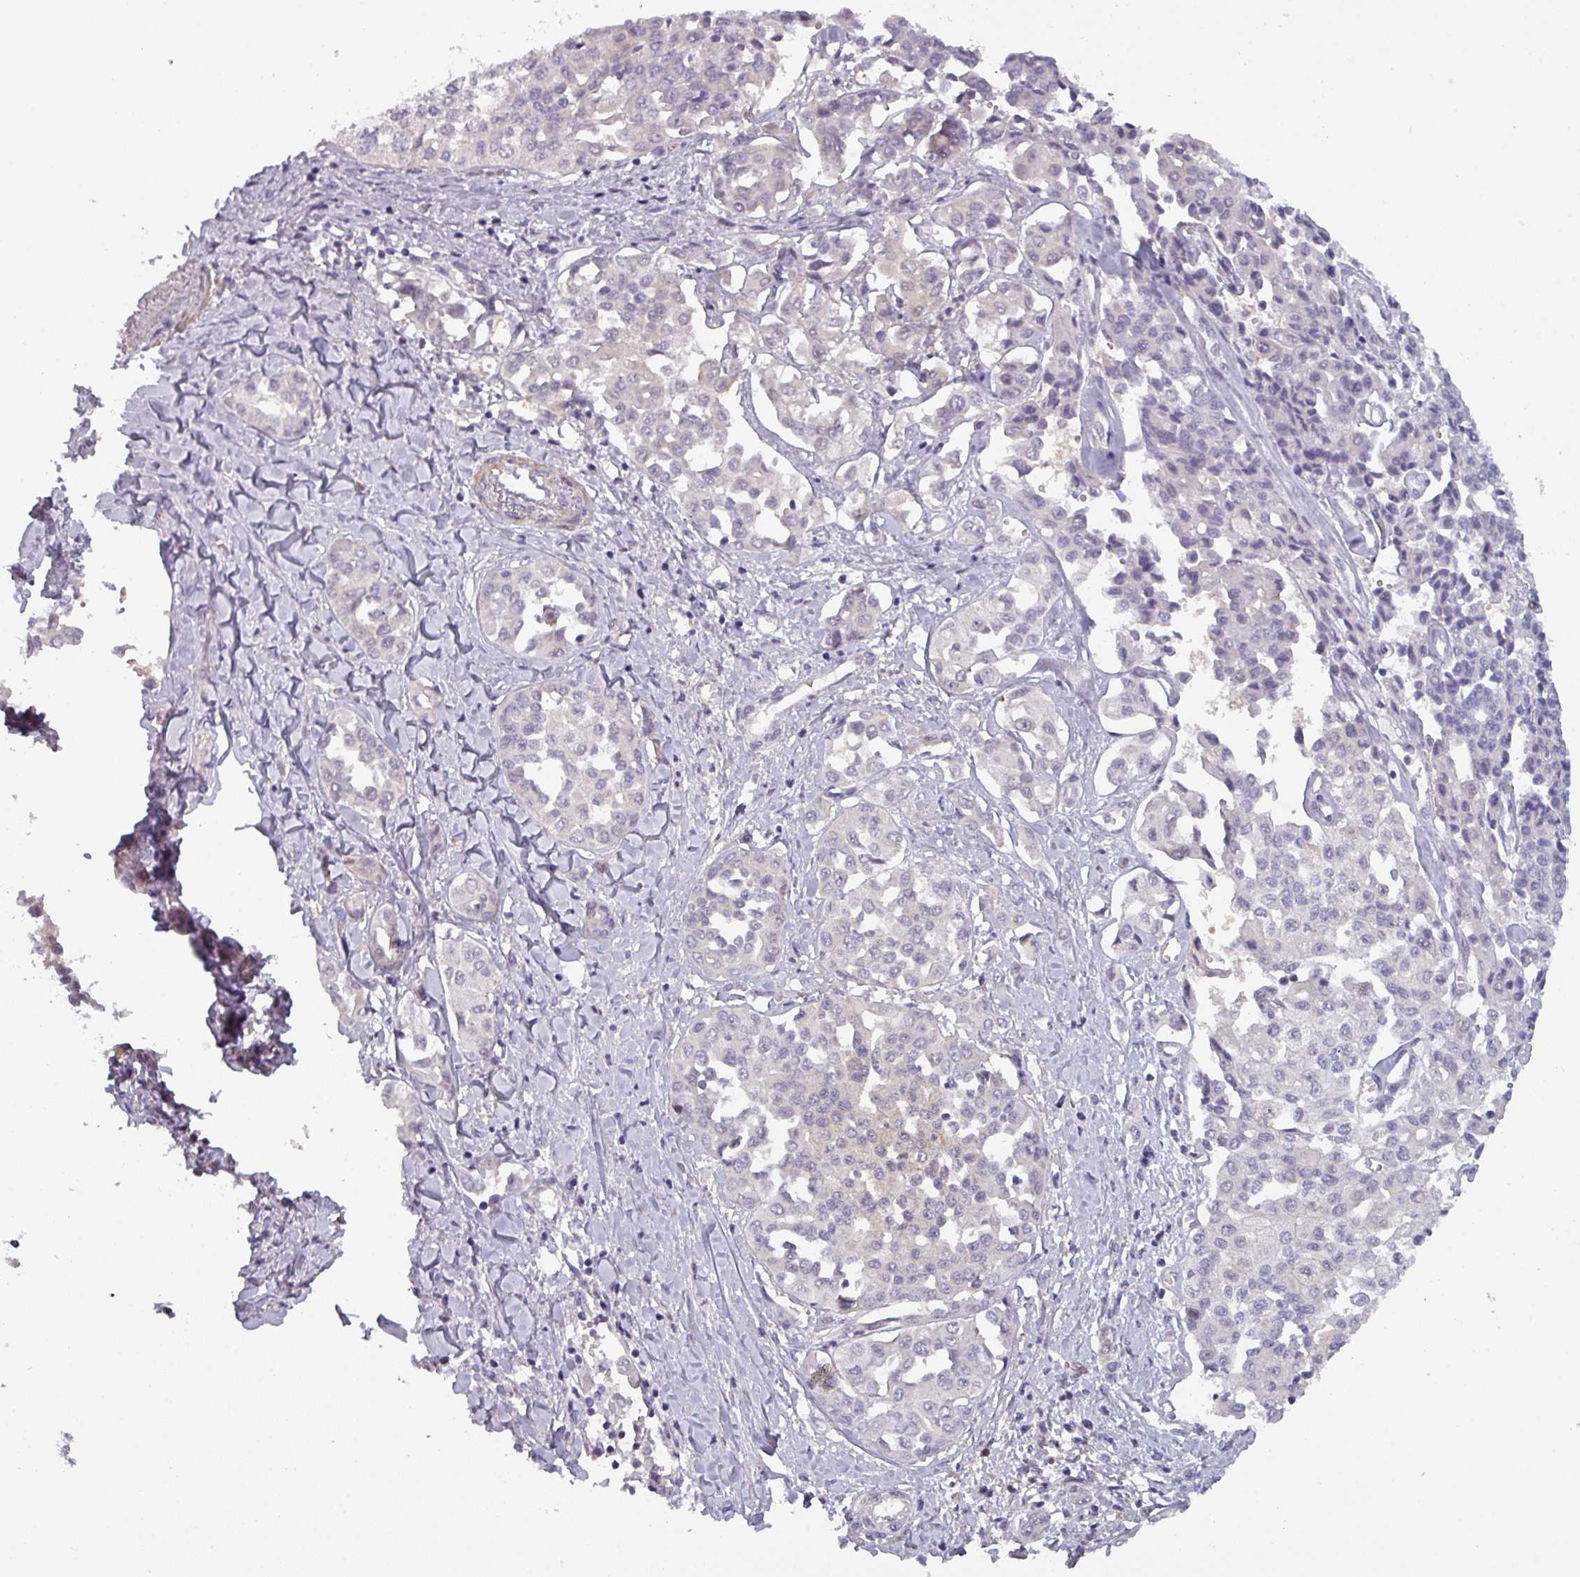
{"staining": {"intensity": "negative", "quantity": "none", "location": "none"}, "tissue": "liver cancer", "cell_type": "Tumor cells", "image_type": "cancer", "snomed": [{"axis": "morphology", "description": "Cholangiocarcinoma"}, {"axis": "topography", "description": "Liver"}], "caption": "This is a photomicrograph of IHC staining of liver cancer (cholangiocarcinoma), which shows no positivity in tumor cells.", "gene": "PRAMEF12", "patient": {"sex": "female", "age": 77}}